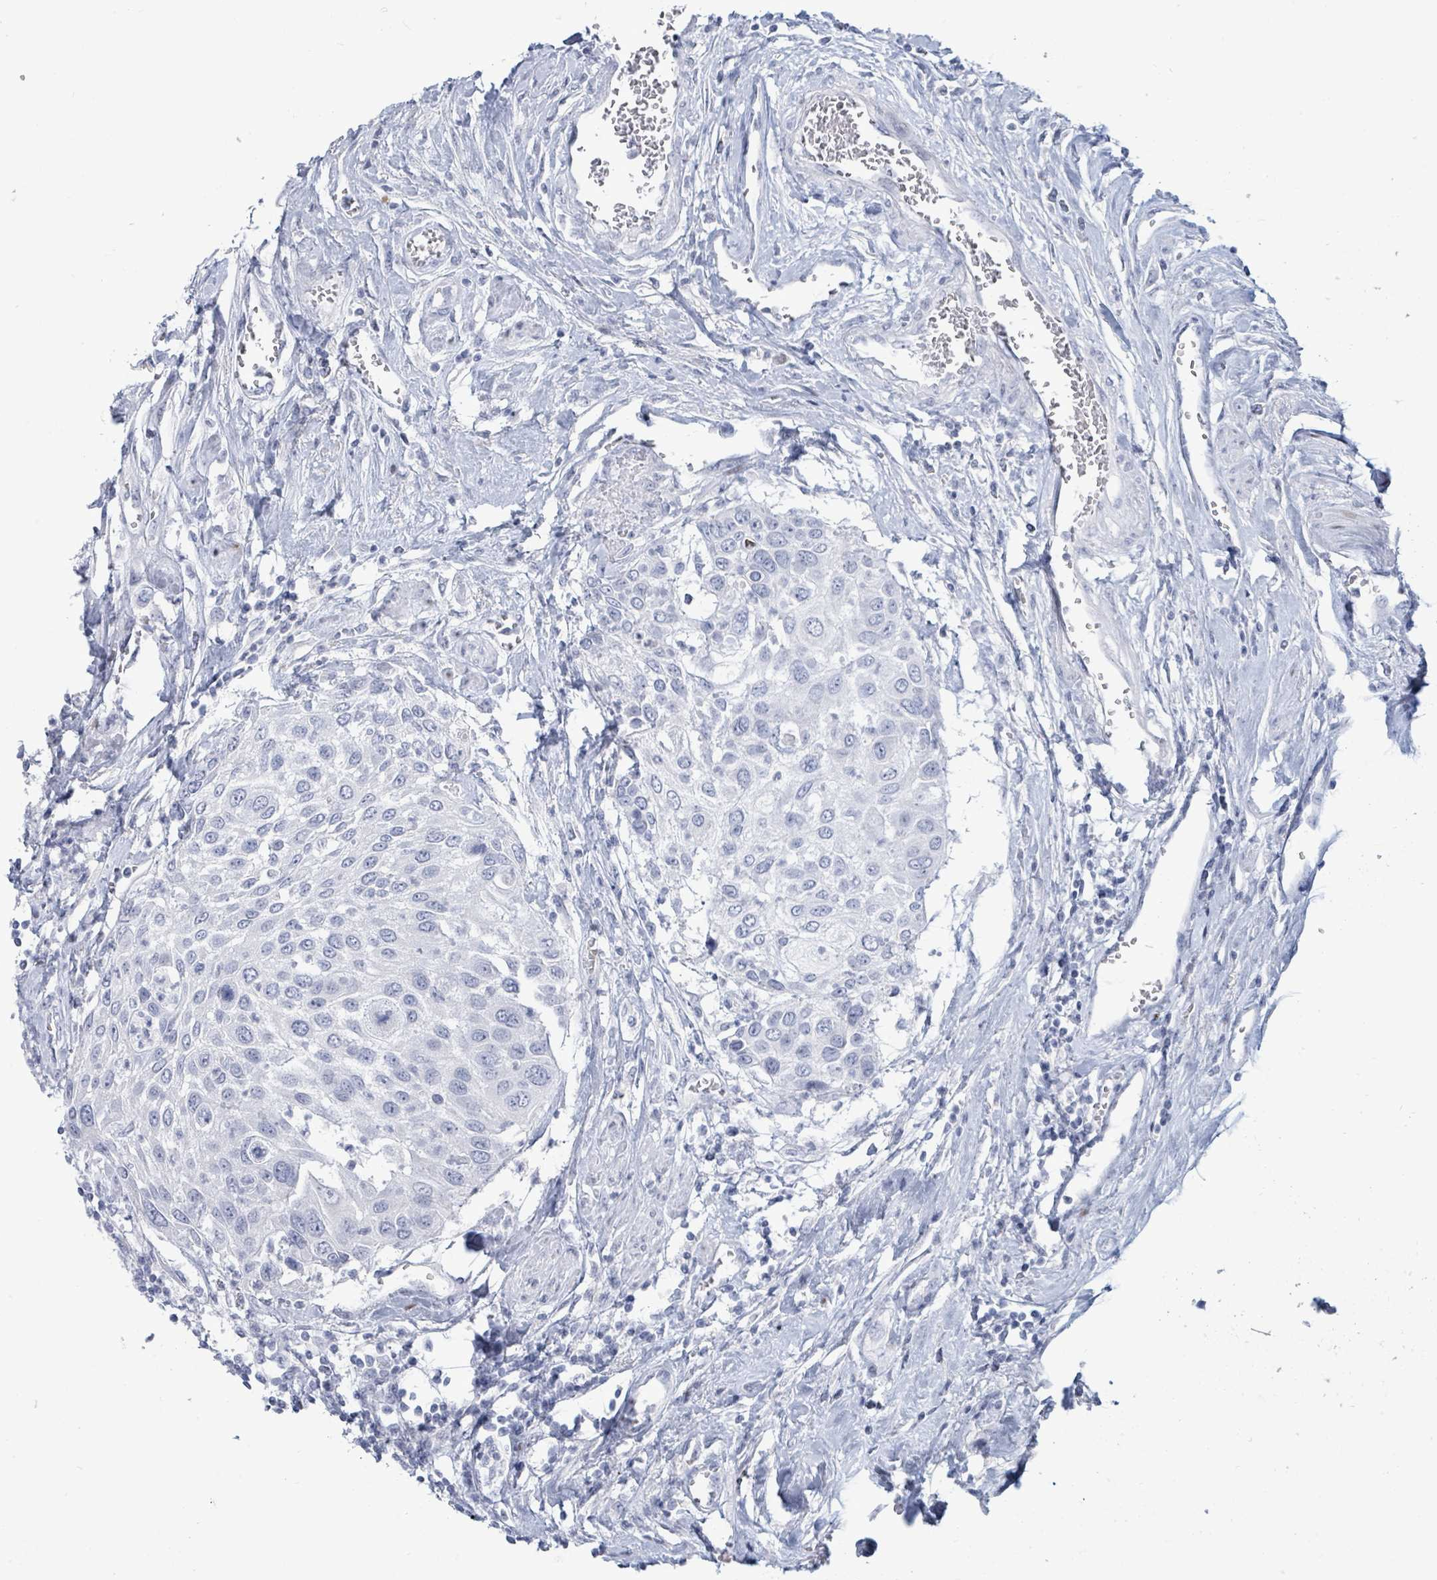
{"staining": {"intensity": "negative", "quantity": "none", "location": "none"}, "tissue": "urothelial cancer", "cell_type": "Tumor cells", "image_type": "cancer", "snomed": [{"axis": "morphology", "description": "Urothelial carcinoma, High grade"}, {"axis": "topography", "description": "Urinary bladder"}], "caption": "The photomicrograph demonstrates no staining of tumor cells in urothelial cancer.", "gene": "MALL", "patient": {"sex": "female", "age": 79}}